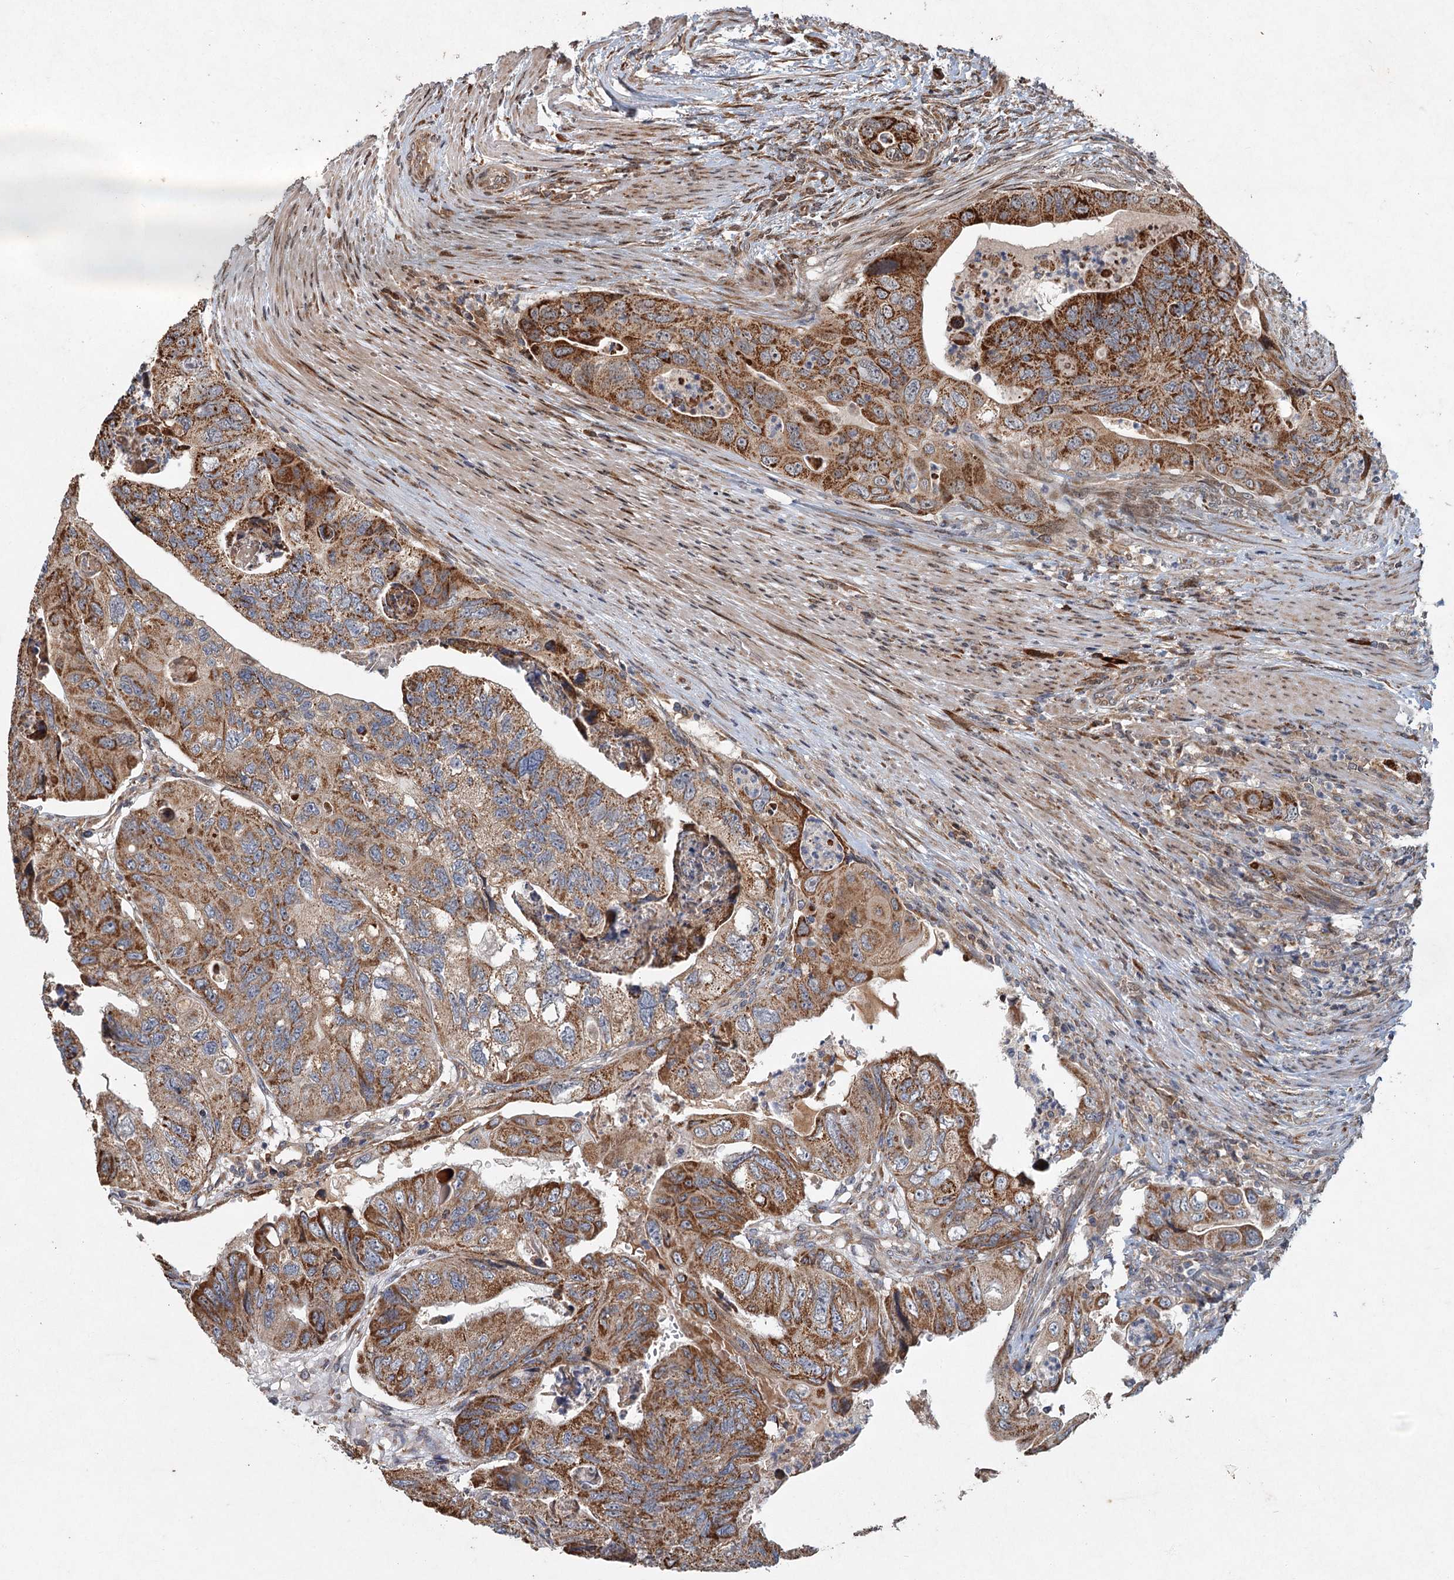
{"staining": {"intensity": "strong", "quantity": ">75%", "location": "cytoplasmic/membranous"}, "tissue": "colorectal cancer", "cell_type": "Tumor cells", "image_type": "cancer", "snomed": [{"axis": "morphology", "description": "Adenocarcinoma, NOS"}, {"axis": "topography", "description": "Rectum"}], "caption": "Human colorectal cancer (adenocarcinoma) stained with a brown dye reveals strong cytoplasmic/membranous positive positivity in approximately >75% of tumor cells.", "gene": "SRPX2", "patient": {"sex": "male", "age": 63}}